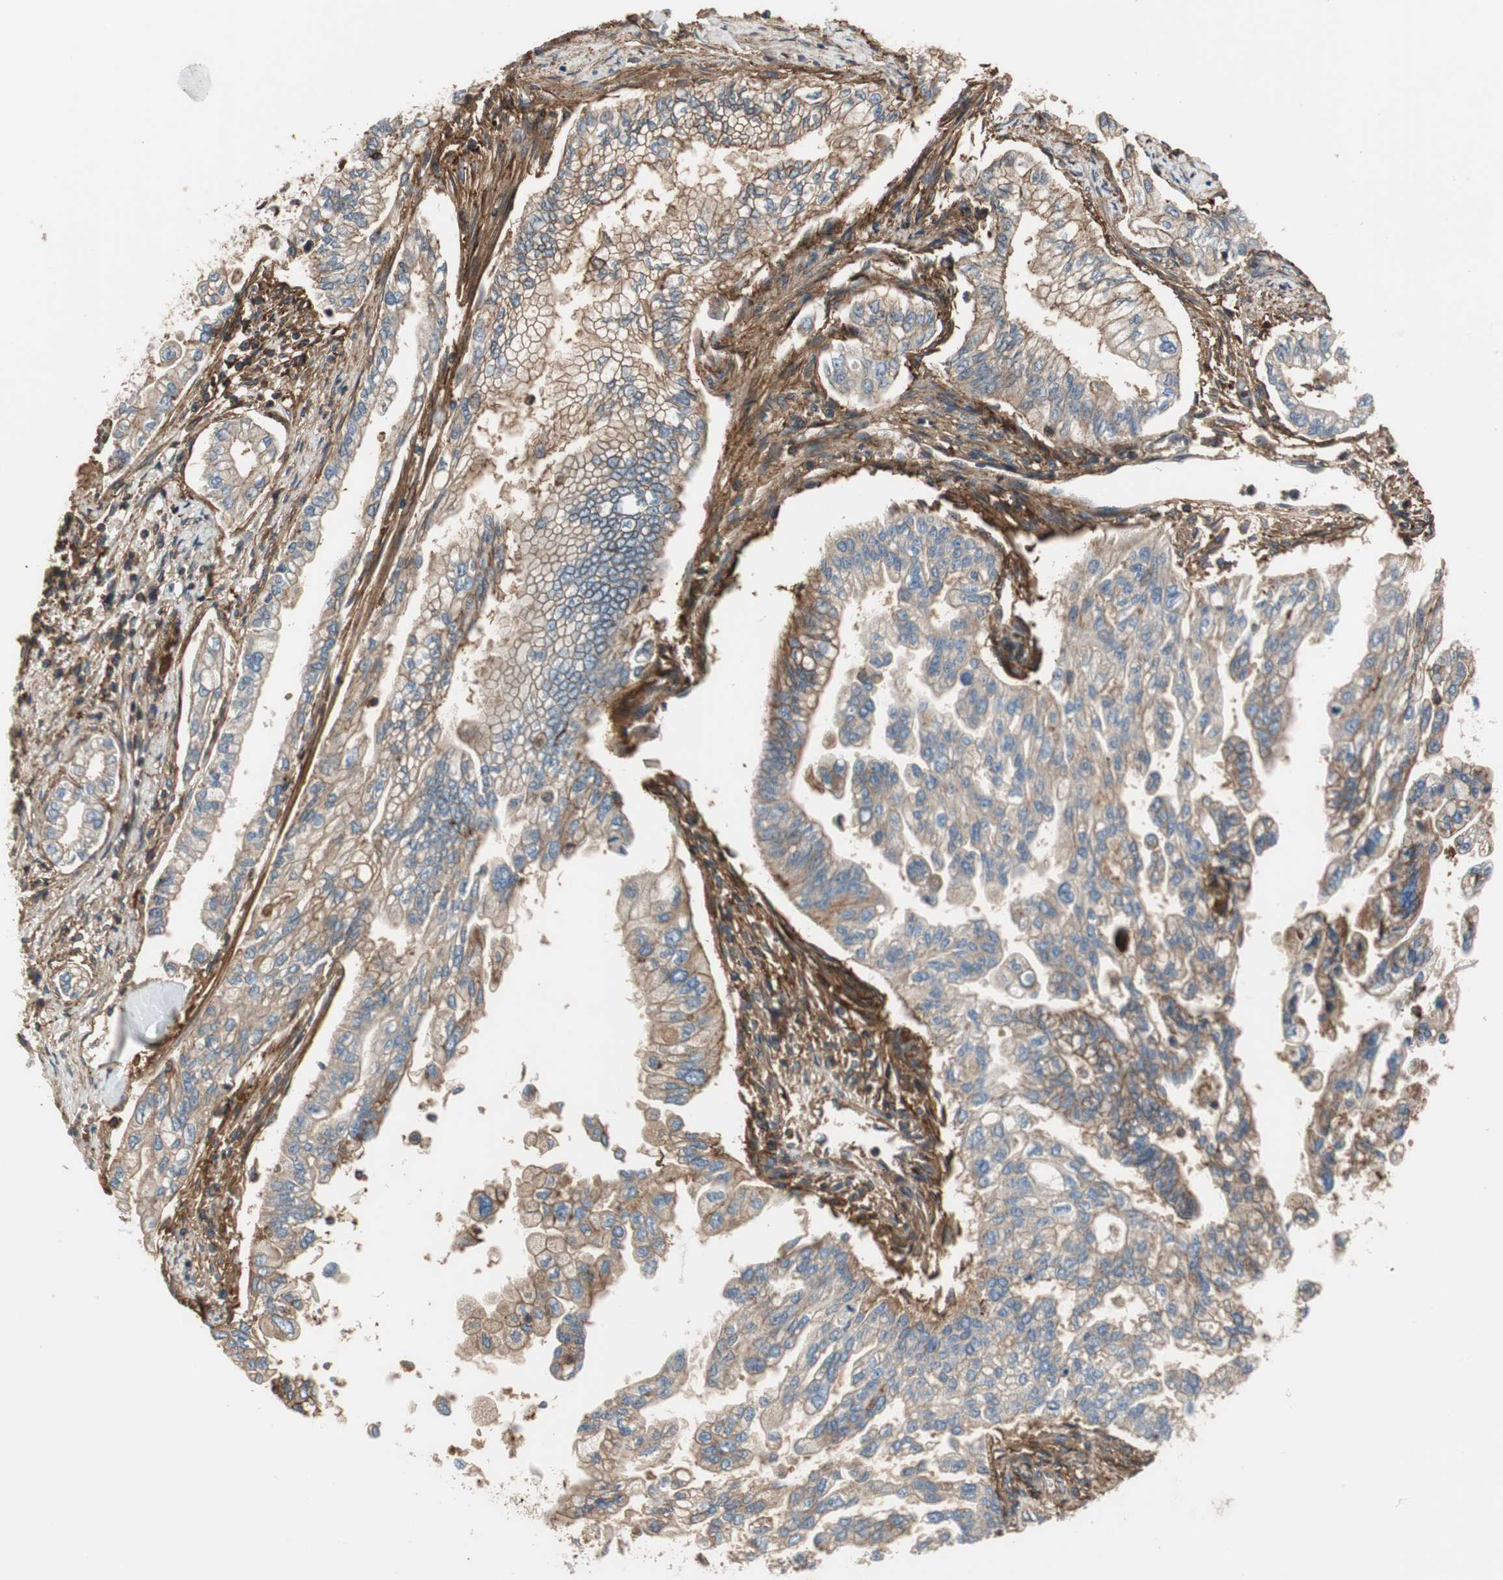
{"staining": {"intensity": "weak", "quantity": "25%-75%", "location": "cytoplasmic/membranous"}, "tissue": "pancreatic cancer", "cell_type": "Tumor cells", "image_type": "cancer", "snomed": [{"axis": "morphology", "description": "Normal tissue, NOS"}, {"axis": "topography", "description": "Pancreas"}], "caption": "High-magnification brightfield microscopy of pancreatic cancer stained with DAB (brown) and counterstained with hematoxylin (blue). tumor cells exhibit weak cytoplasmic/membranous positivity is seen in about25%-75% of cells.", "gene": "IL1RL1", "patient": {"sex": "male", "age": 42}}